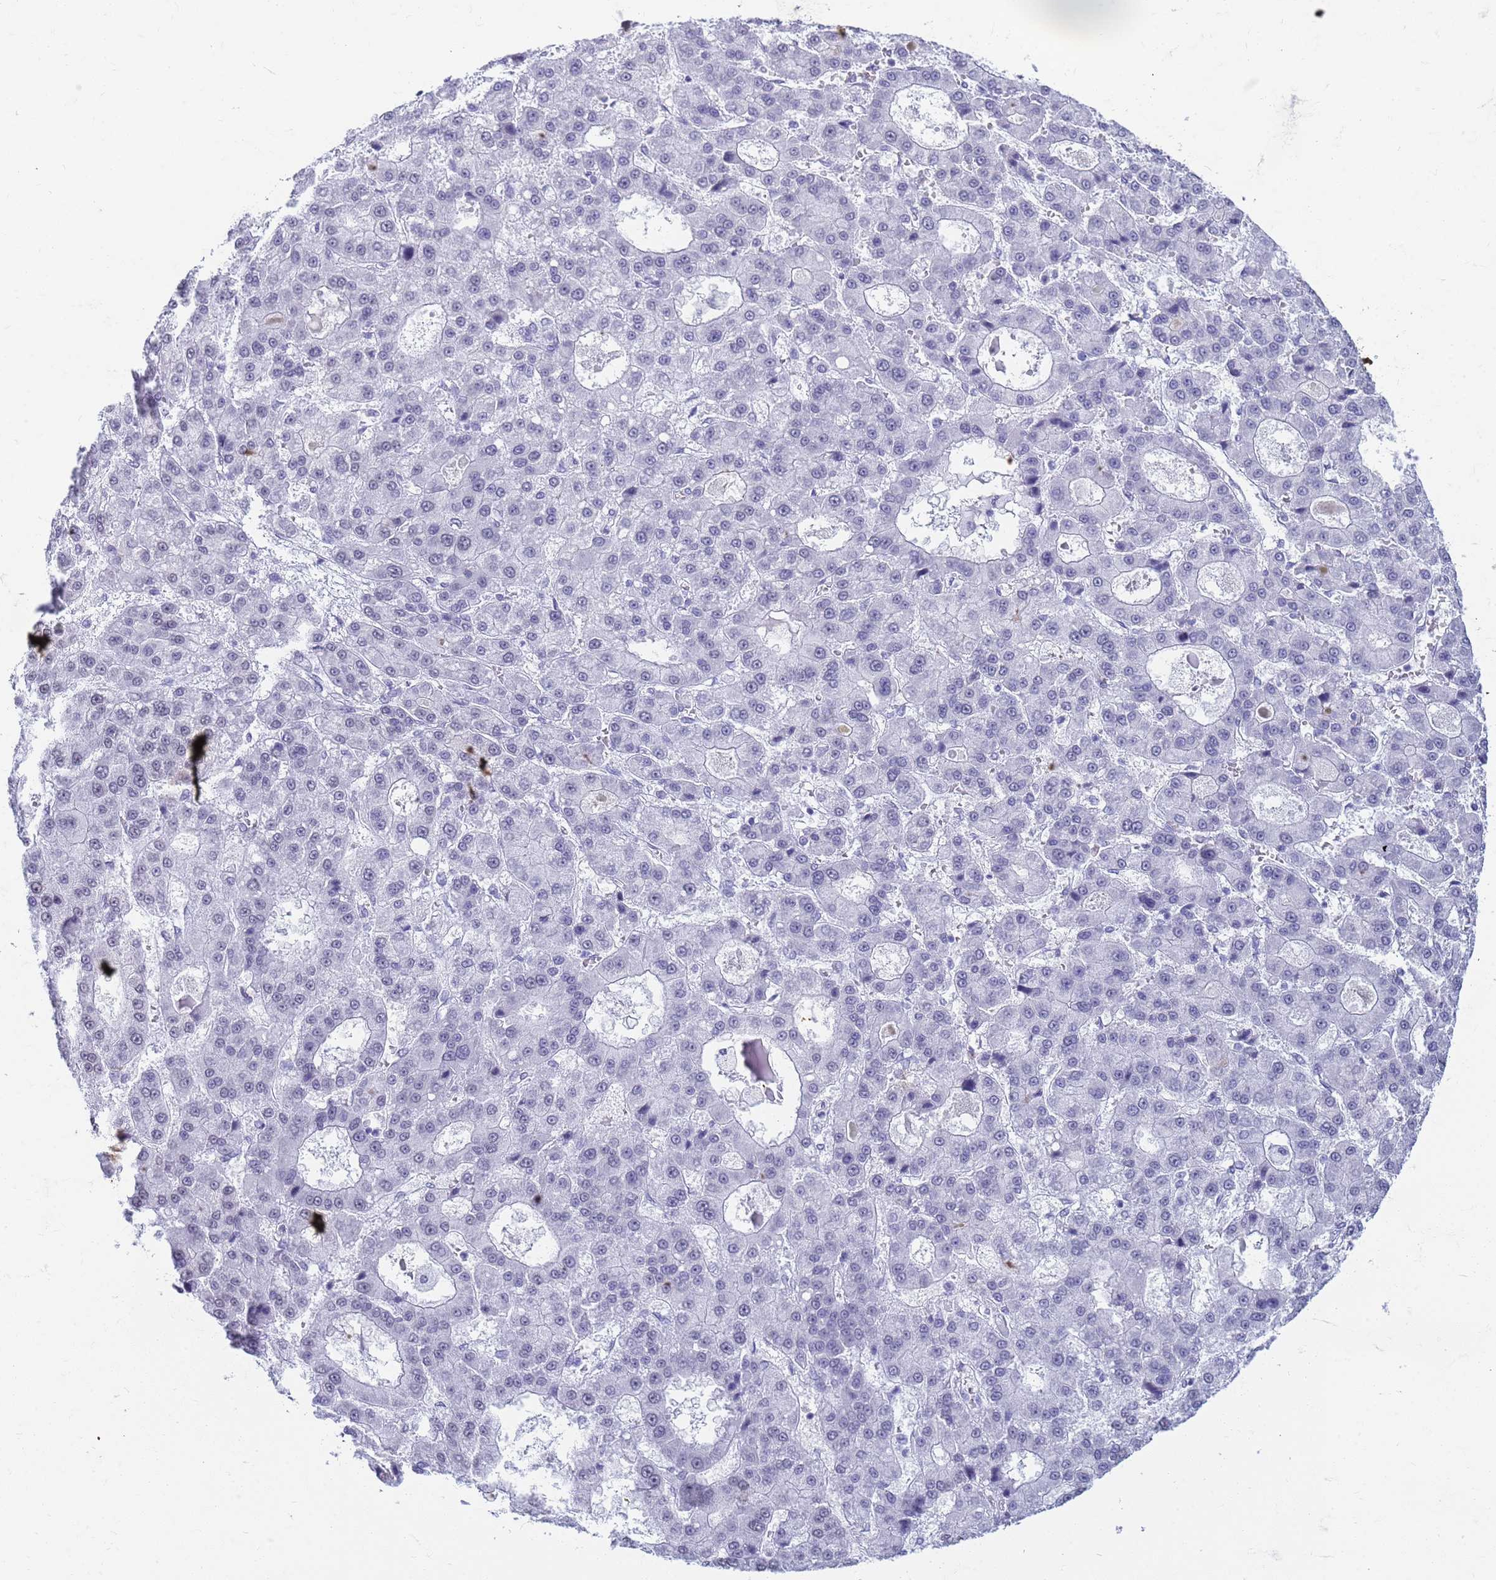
{"staining": {"intensity": "negative", "quantity": "none", "location": "none"}, "tissue": "liver cancer", "cell_type": "Tumor cells", "image_type": "cancer", "snomed": [{"axis": "morphology", "description": "Carcinoma, Hepatocellular, NOS"}, {"axis": "topography", "description": "Liver"}], "caption": "Human liver hepatocellular carcinoma stained for a protein using IHC exhibits no expression in tumor cells.", "gene": "SLC7A9", "patient": {"sex": "male", "age": 70}}